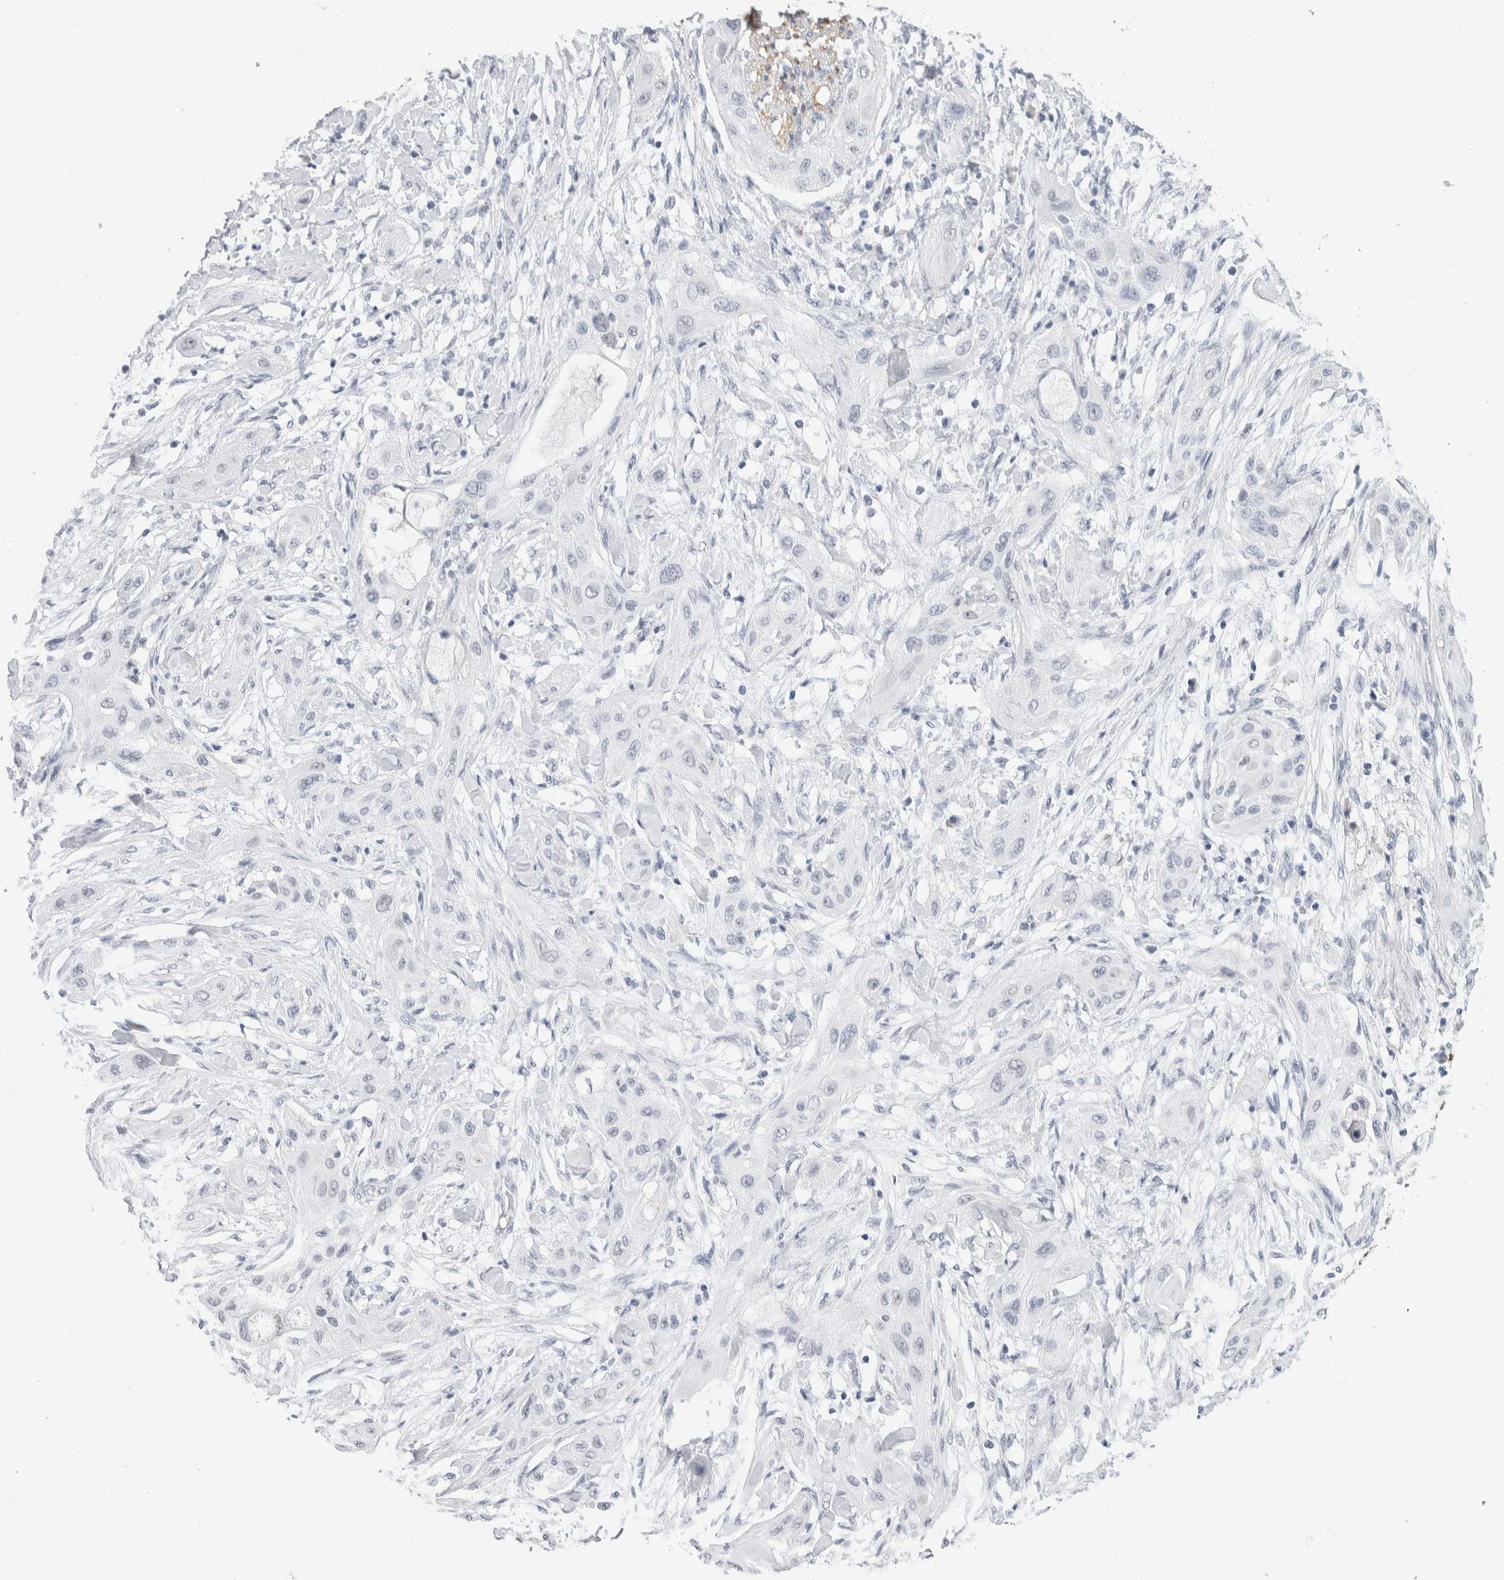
{"staining": {"intensity": "negative", "quantity": "none", "location": "none"}, "tissue": "lung cancer", "cell_type": "Tumor cells", "image_type": "cancer", "snomed": [{"axis": "morphology", "description": "Squamous cell carcinoma, NOS"}, {"axis": "topography", "description": "Lung"}], "caption": "Lung squamous cell carcinoma was stained to show a protein in brown. There is no significant staining in tumor cells.", "gene": "CADM3", "patient": {"sex": "female", "age": 47}}